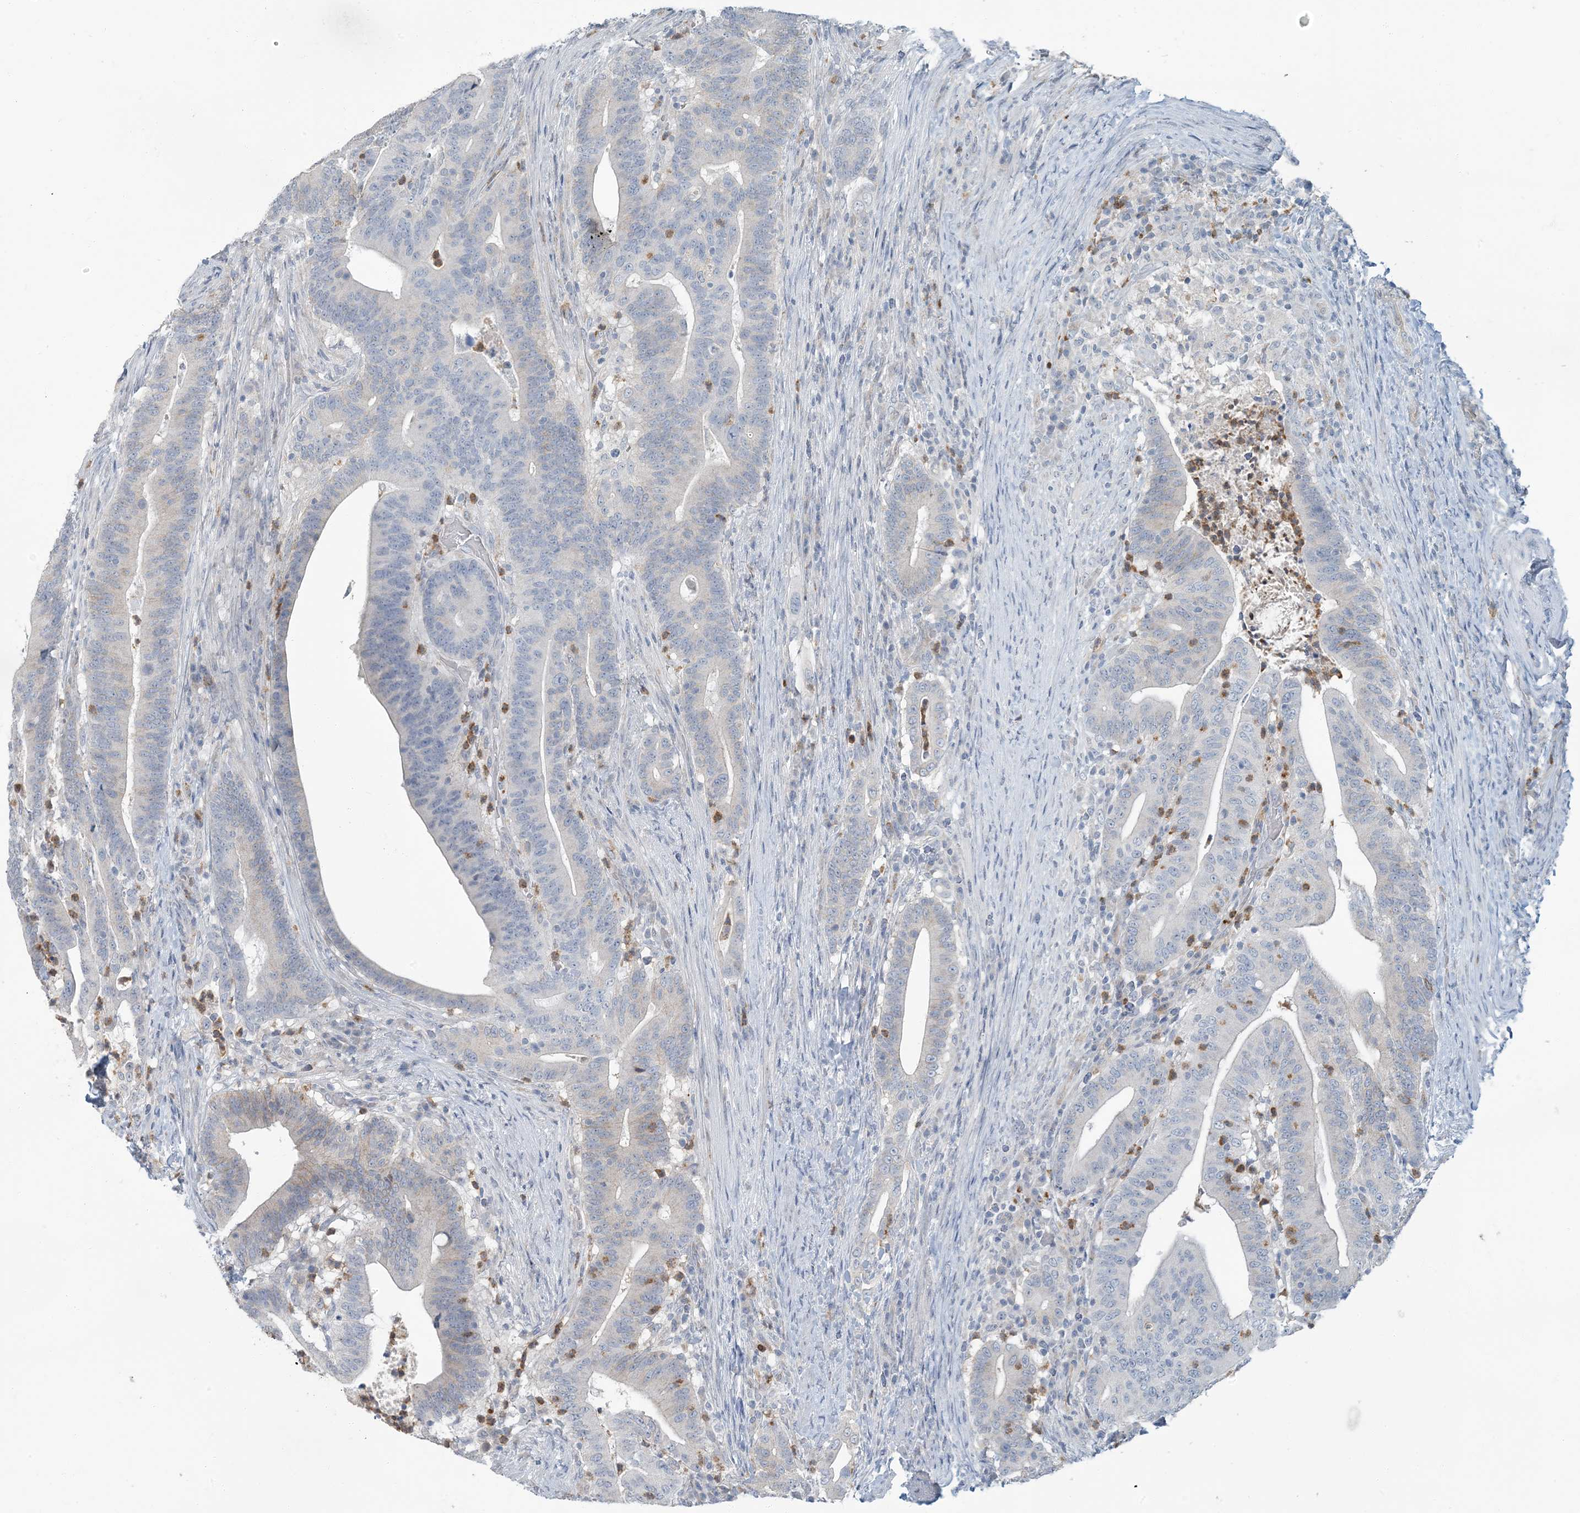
{"staining": {"intensity": "negative", "quantity": "none", "location": "none"}, "tissue": "colorectal cancer", "cell_type": "Tumor cells", "image_type": "cancer", "snomed": [{"axis": "morphology", "description": "Adenocarcinoma, NOS"}, {"axis": "topography", "description": "Colon"}], "caption": "Human colorectal cancer (adenocarcinoma) stained for a protein using immunohistochemistry (IHC) exhibits no positivity in tumor cells.", "gene": "EPHA4", "patient": {"sex": "female", "age": 66}}